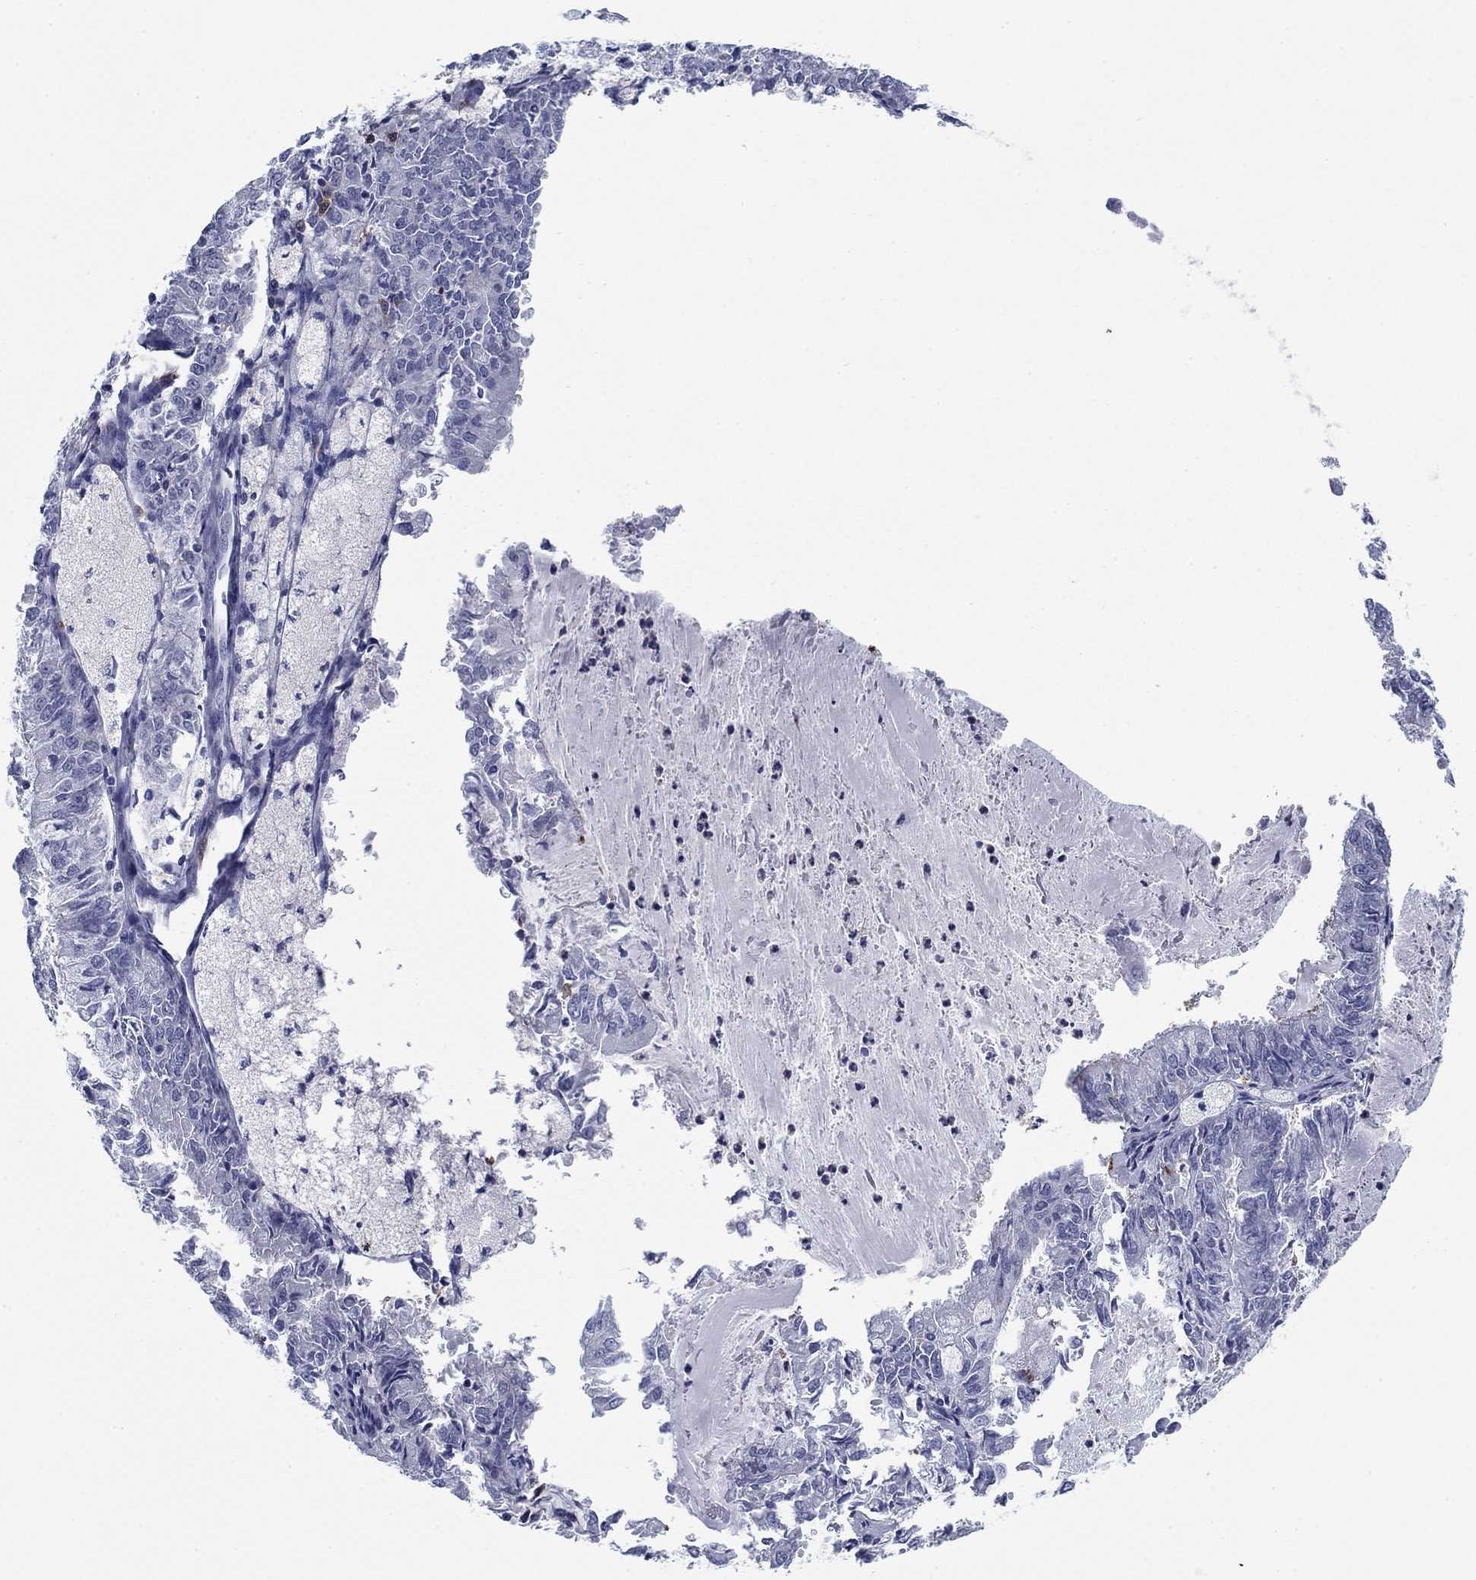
{"staining": {"intensity": "negative", "quantity": "none", "location": "none"}, "tissue": "endometrial cancer", "cell_type": "Tumor cells", "image_type": "cancer", "snomed": [{"axis": "morphology", "description": "Adenocarcinoma, NOS"}, {"axis": "topography", "description": "Endometrium"}], "caption": "Tumor cells are negative for brown protein staining in endometrial cancer (adenocarcinoma).", "gene": "STMN1", "patient": {"sex": "female", "age": 57}}